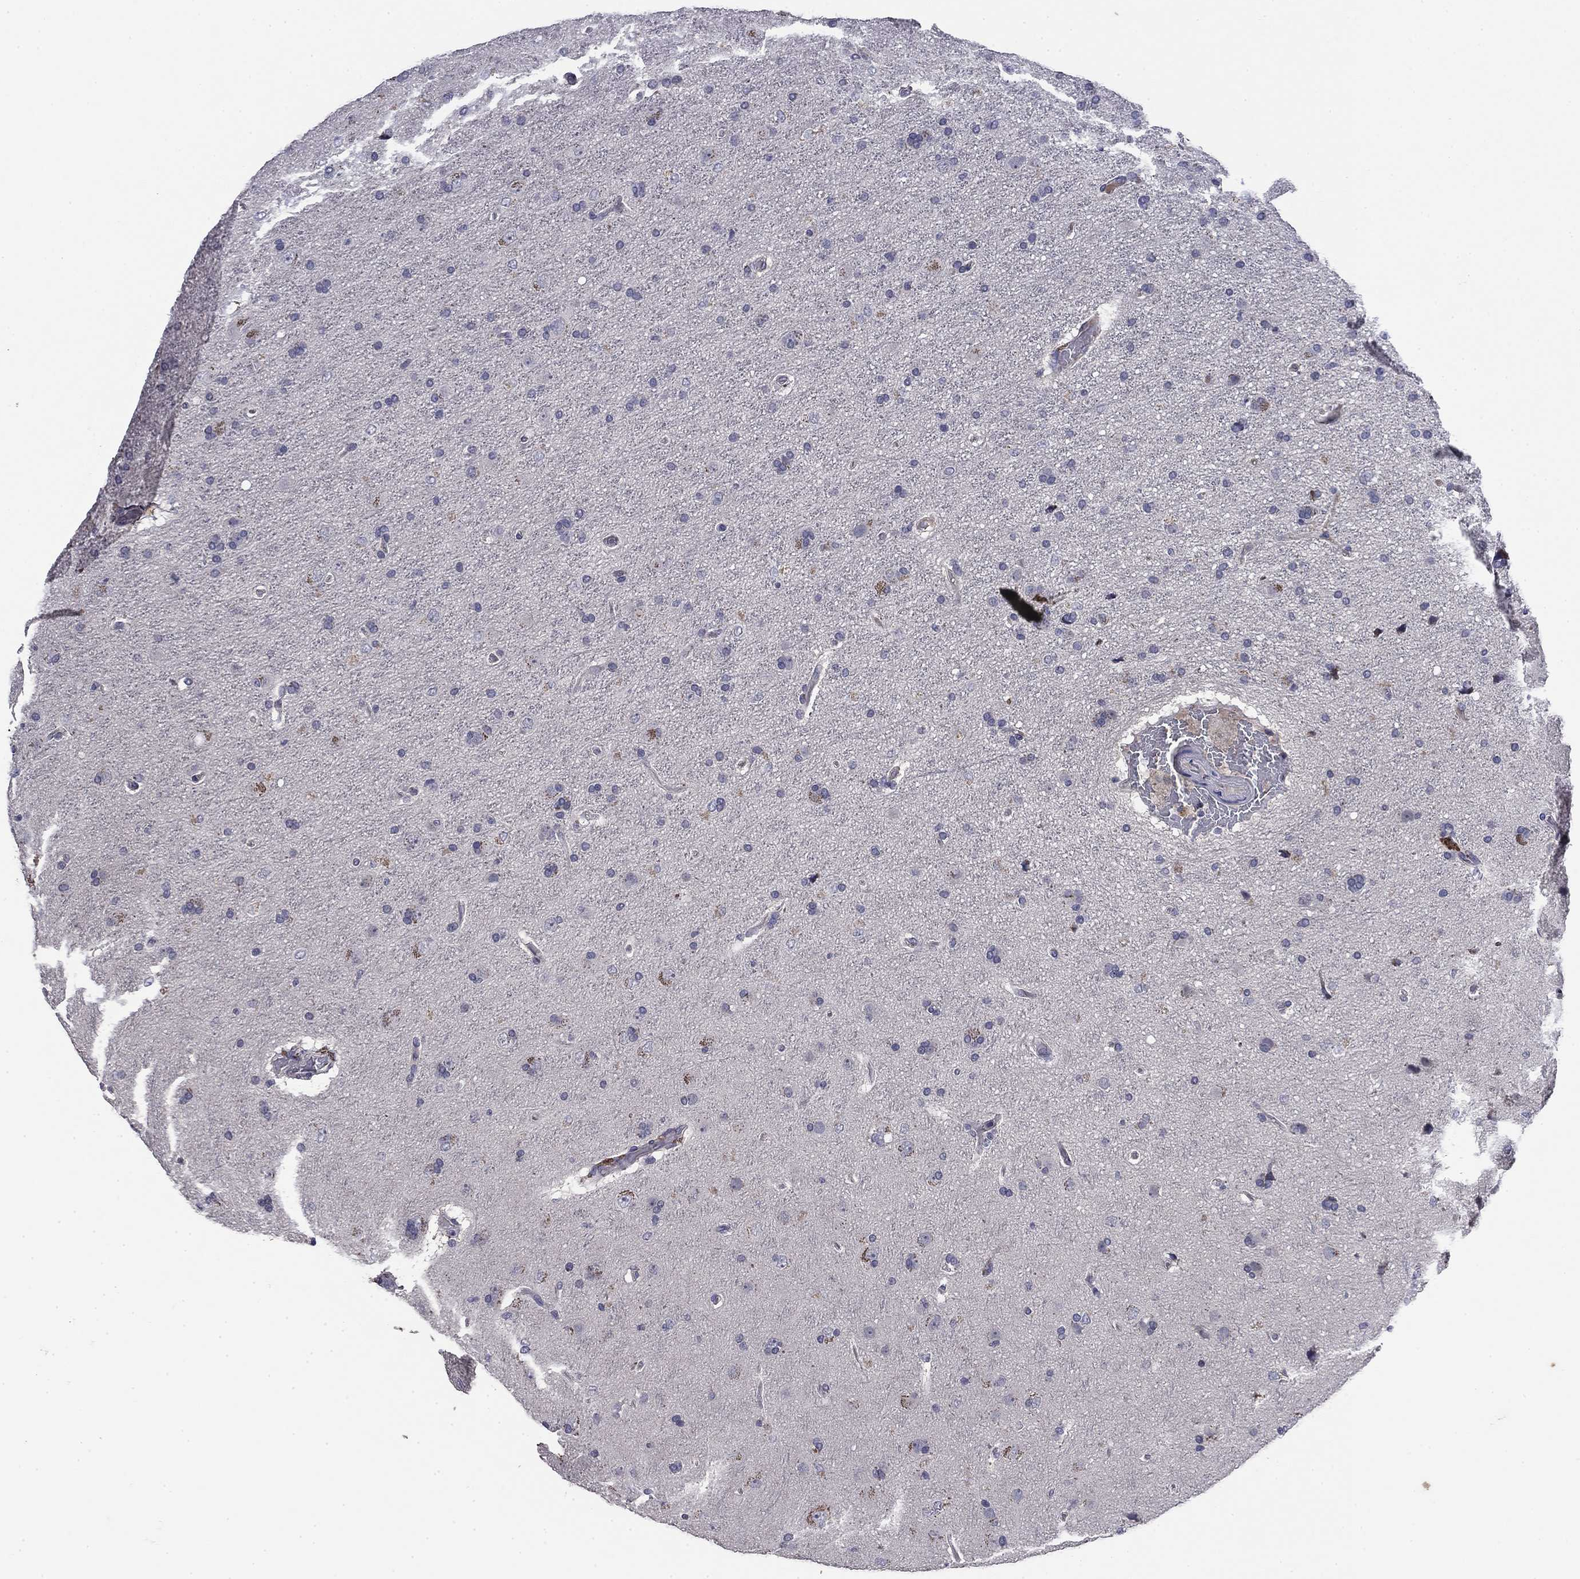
{"staining": {"intensity": "negative", "quantity": "none", "location": "none"}, "tissue": "glioma", "cell_type": "Tumor cells", "image_type": "cancer", "snomed": [{"axis": "morphology", "description": "Glioma, malignant, NOS"}, {"axis": "topography", "description": "Cerebral cortex"}], "caption": "An immunohistochemistry (IHC) image of glioma (malignant) is shown. There is no staining in tumor cells of glioma (malignant).", "gene": "COL2A1", "patient": {"sex": "male", "age": 58}}